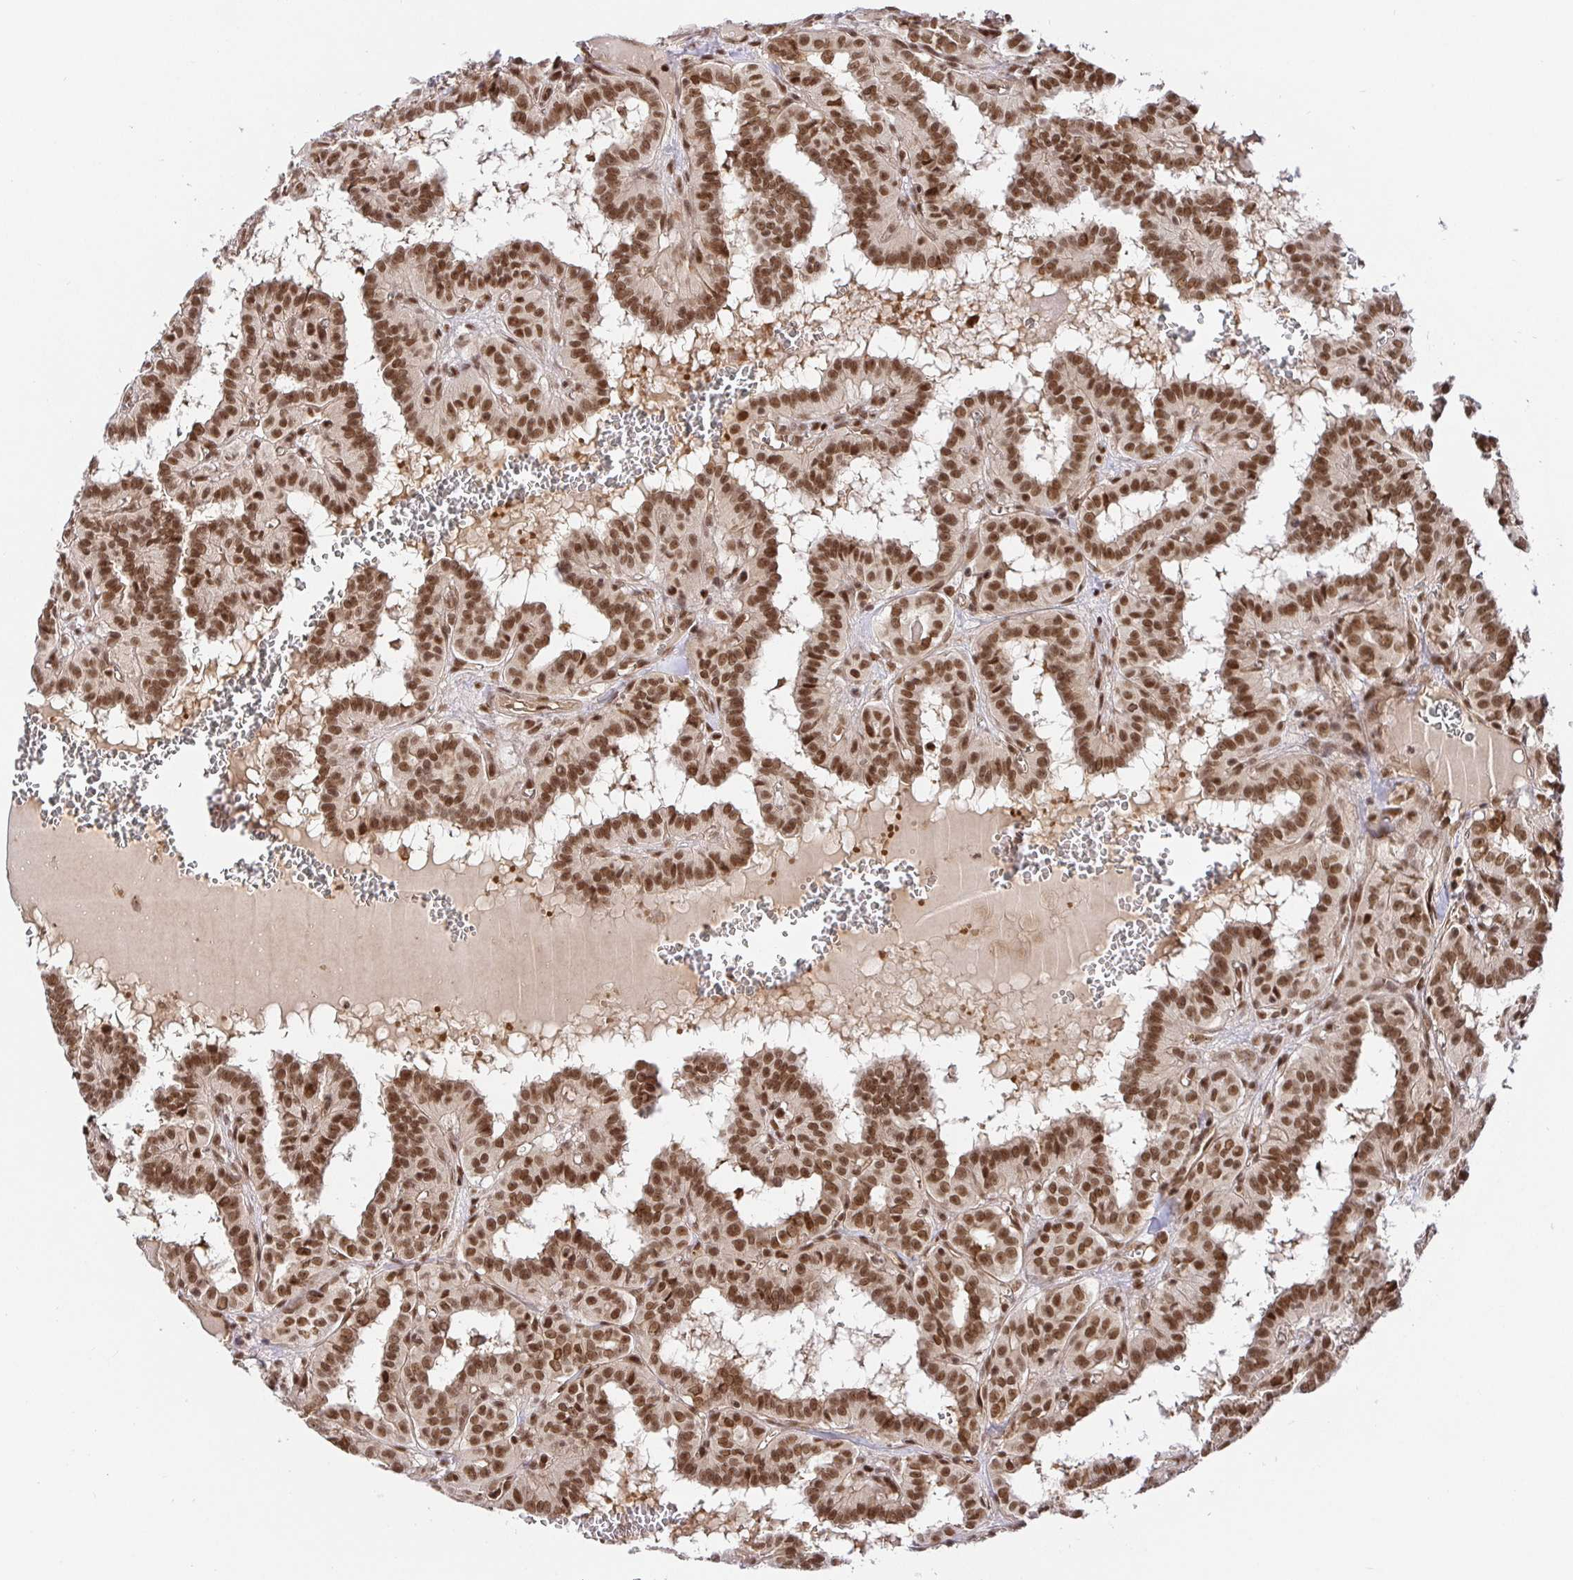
{"staining": {"intensity": "strong", "quantity": ">75%", "location": "nuclear"}, "tissue": "thyroid cancer", "cell_type": "Tumor cells", "image_type": "cancer", "snomed": [{"axis": "morphology", "description": "Papillary adenocarcinoma, NOS"}, {"axis": "topography", "description": "Thyroid gland"}], "caption": "Immunohistochemistry (IHC) (DAB (3,3'-diaminobenzidine)) staining of papillary adenocarcinoma (thyroid) demonstrates strong nuclear protein staining in approximately >75% of tumor cells.", "gene": "USF1", "patient": {"sex": "female", "age": 21}}